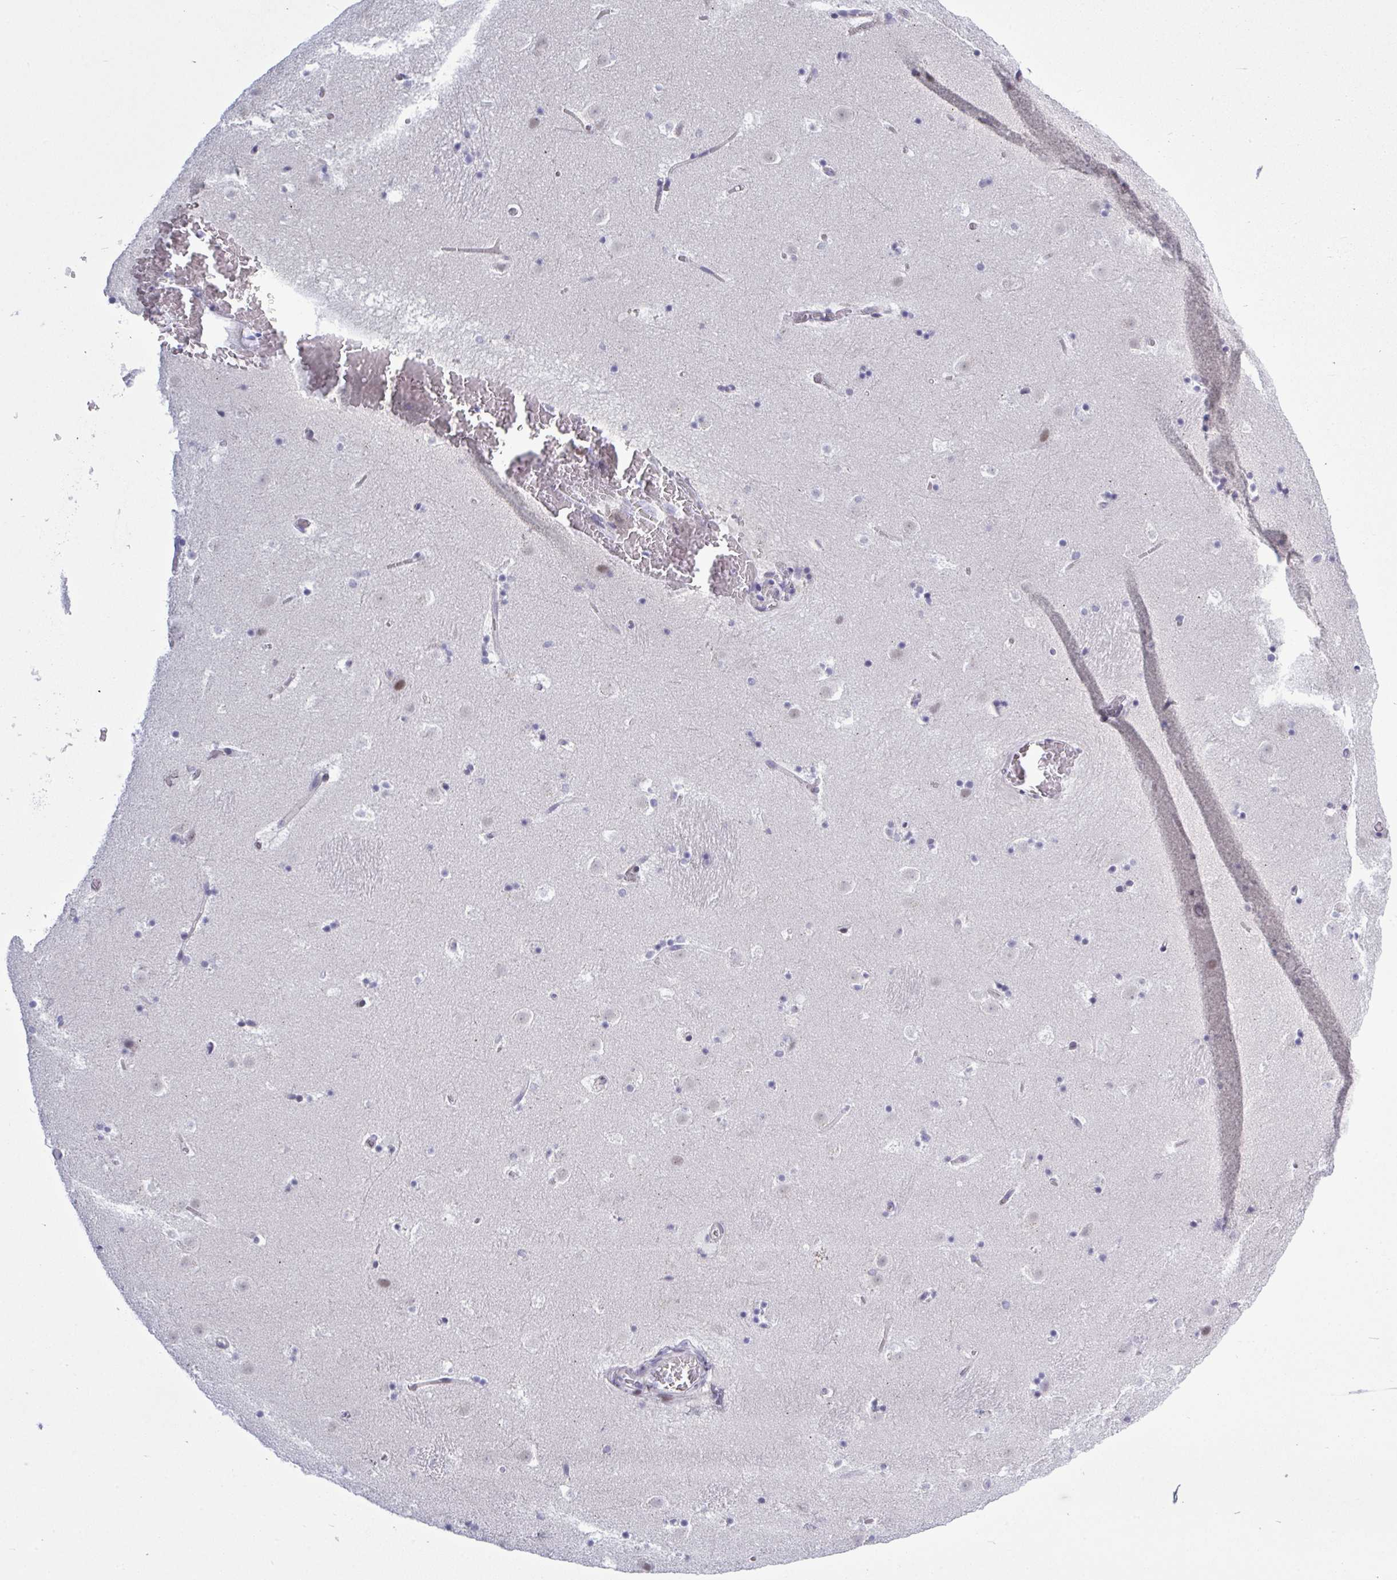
{"staining": {"intensity": "negative", "quantity": "none", "location": "none"}, "tissue": "caudate", "cell_type": "Glial cells", "image_type": "normal", "snomed": [{"axis": "morphology", "description": "Normal tissue, NOS"}, {"axis": "topography", "description": "Lateral ventricle wall"}], "caption": "IHC of benign caudate reveals no staining in glial cells.", "gene": "TAB1", "patient": {"sex": "male", "age": 37}}